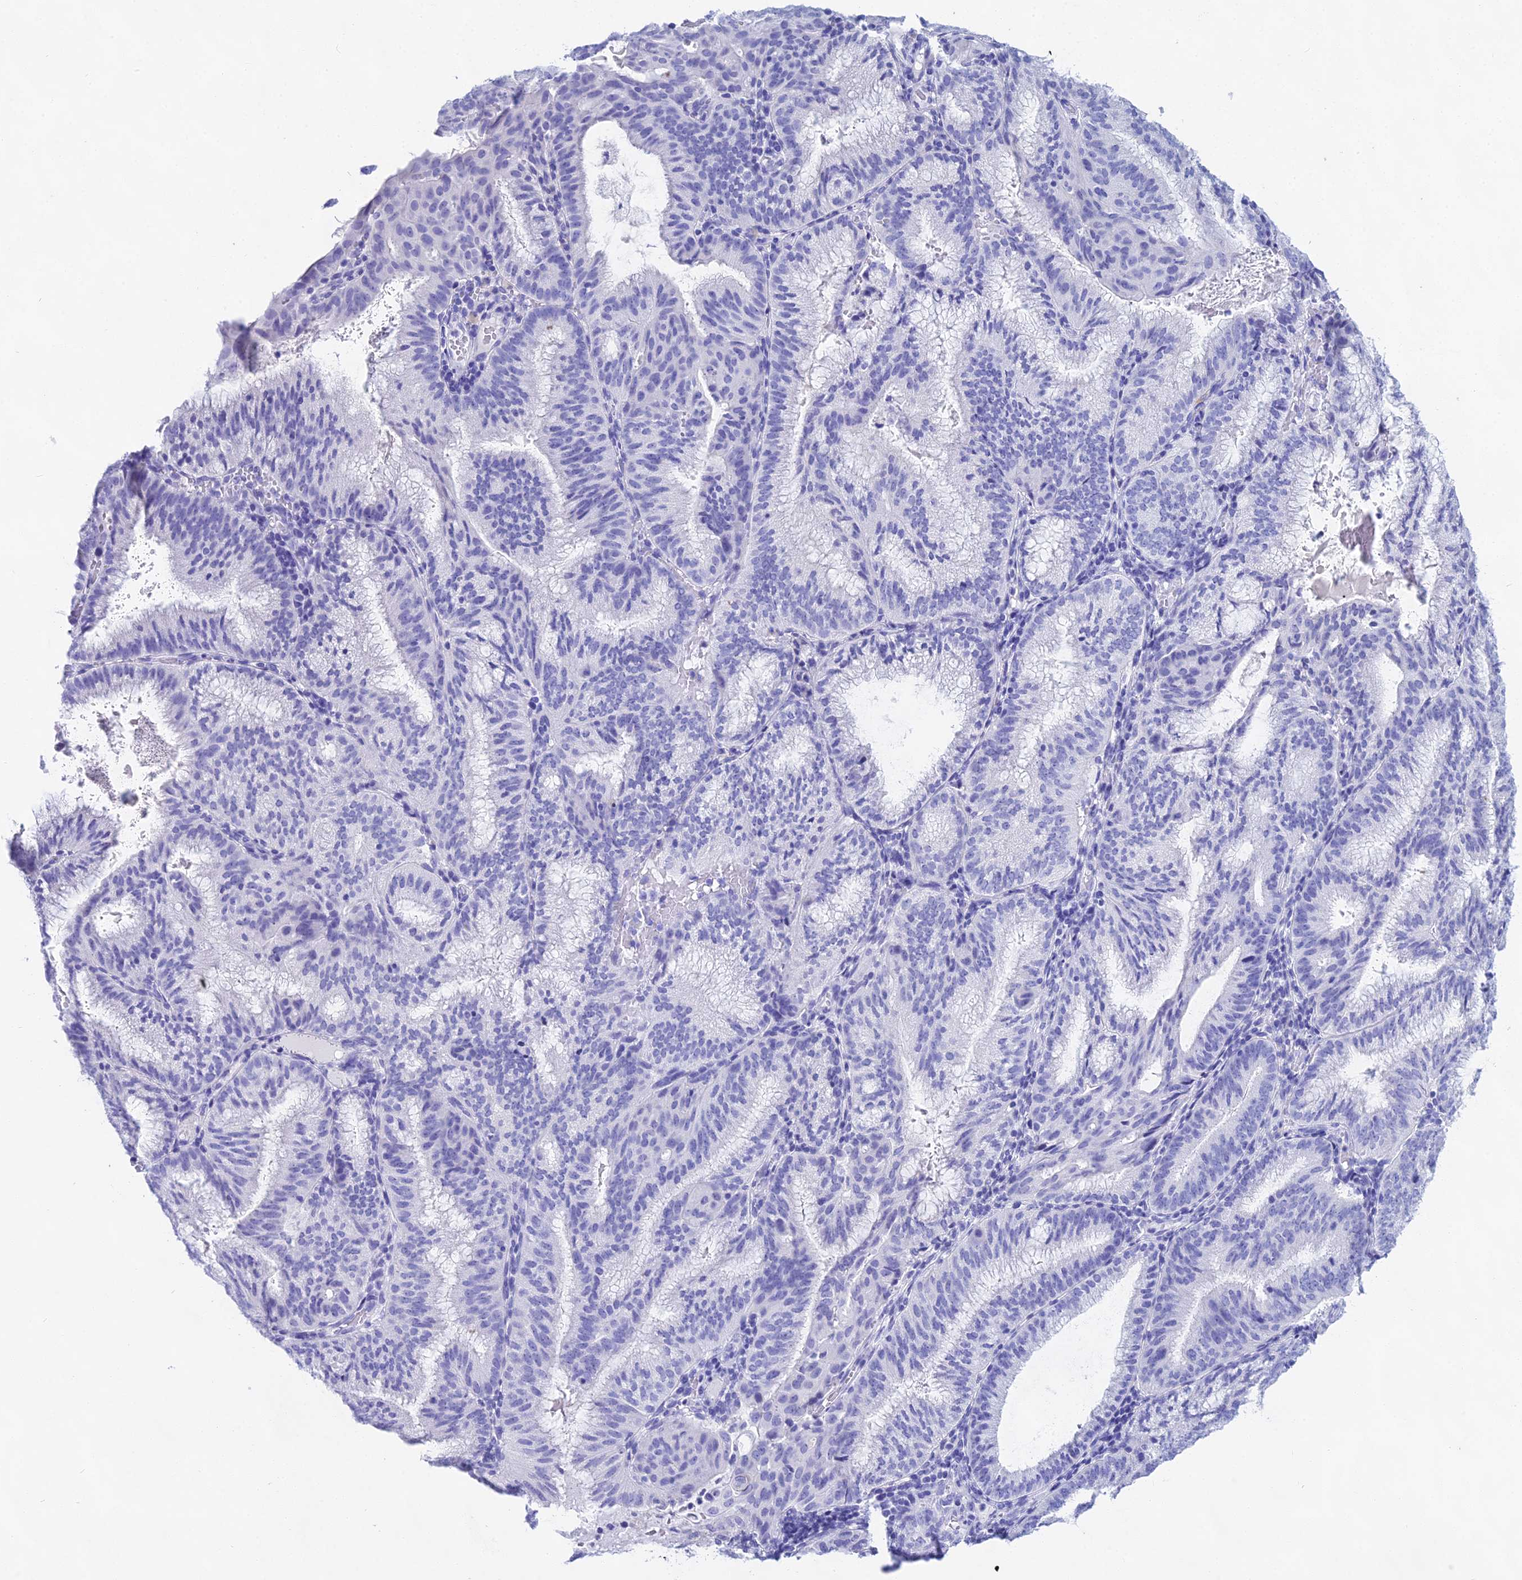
{"staining": {"intensity": "negative", "quantity": "none", "location": "none"}, "tissue": "endometrial cancer", "cell_type": "Tumor cells", "image_type": "cancer", "snomed": [{"axis": "morphology", "description": "Adenocarcinoma, NOS"}, {"axis": "topography", "description": "Endometrium"}], "caption": "Adenocarcinoma (endometrial) was stained to show a protein in brown. There is no significant expression in tumor cells. (IHC, brightfield microscopy, high magnification).", "gene": "CGB2", "patient": {"sex": "female", "age": 49}}